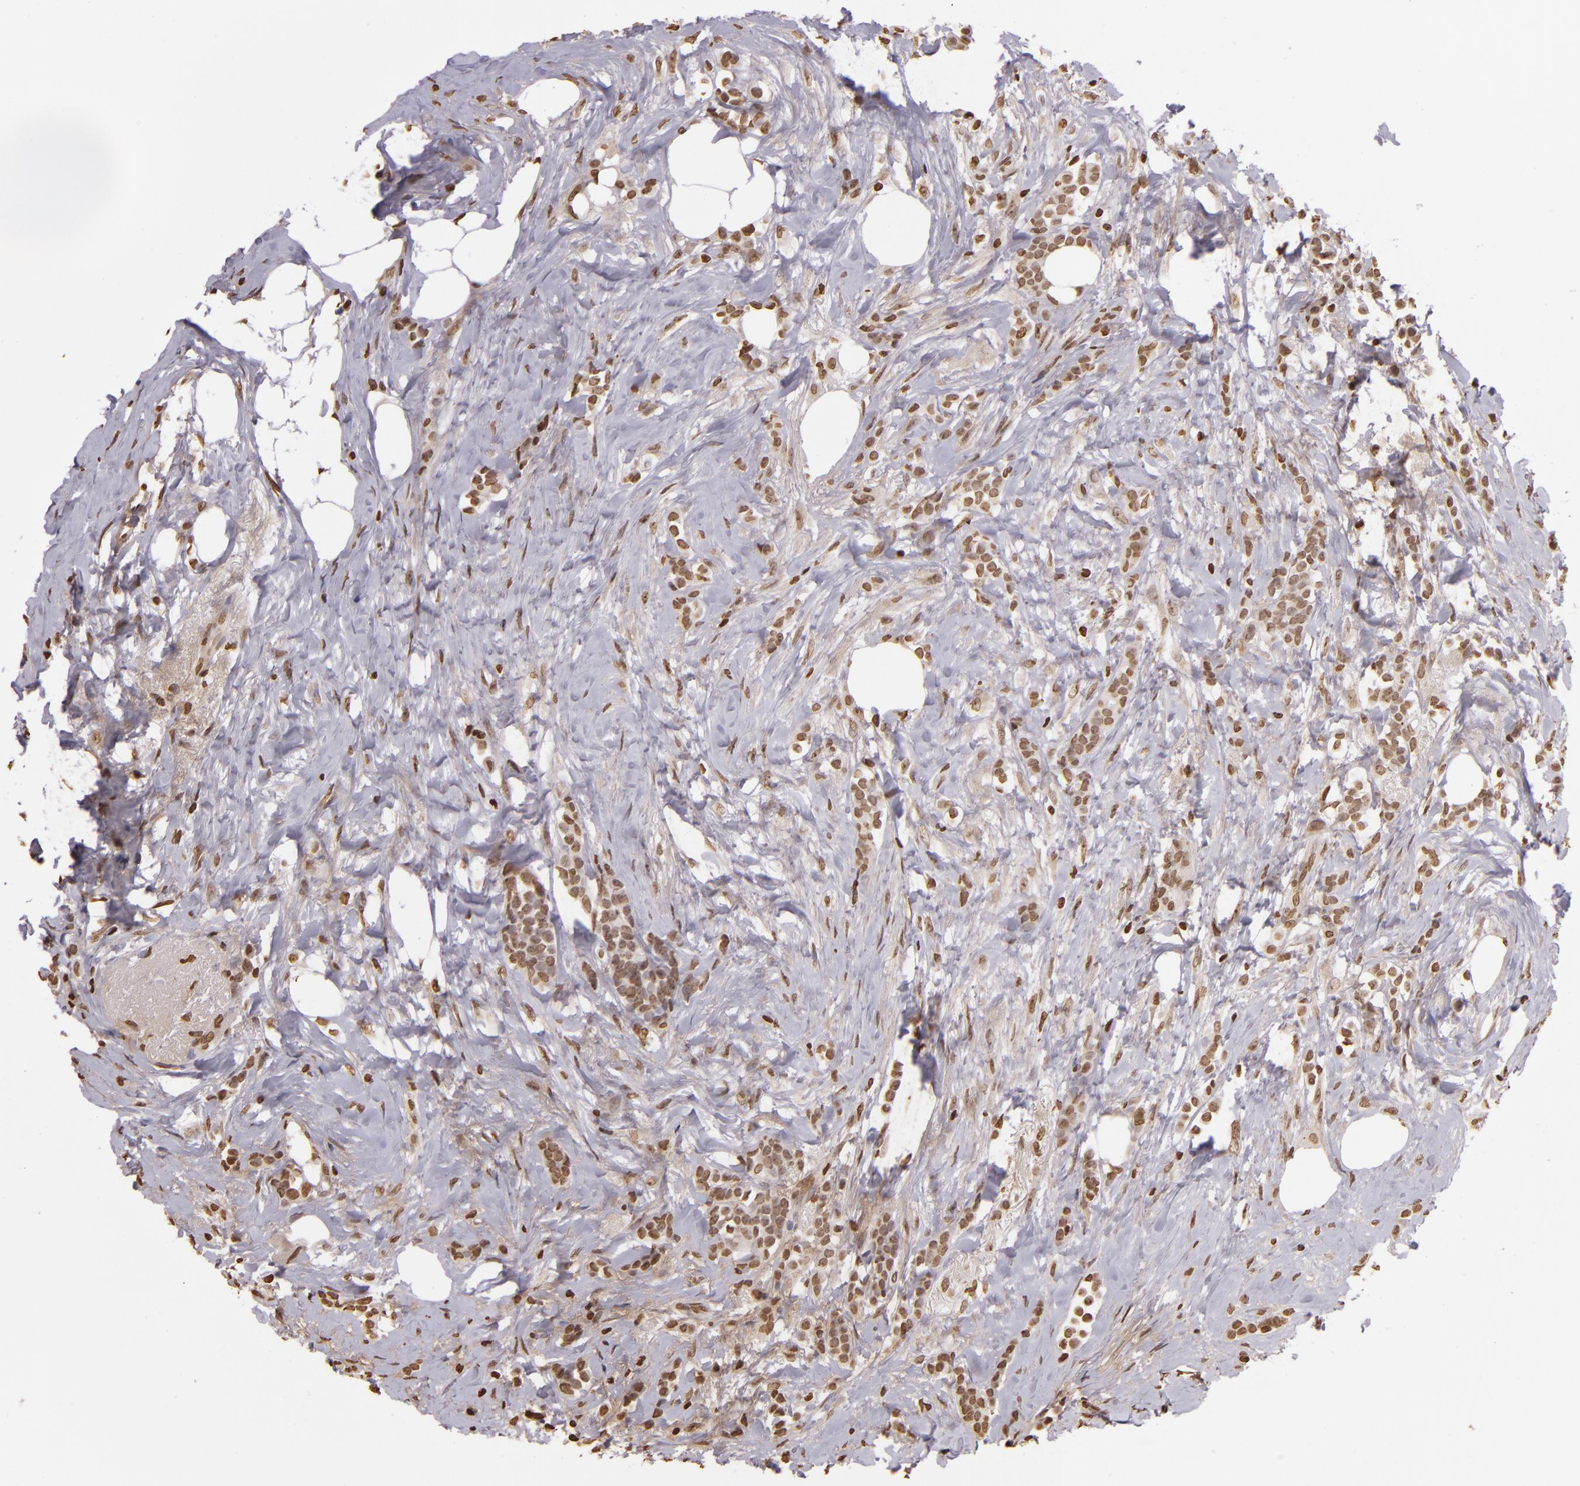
{"staining": {"intensity": "moderate", "quantity": ">75%", "location": "nuclear"}, "tissue": "breast cancer", "cell_type": "Tumor cells", "image_type": "cancer", "snomed": [{"axis": "morphology", "description": "Lobular carcinoma"}, {"axis": "topography", "description": "Breast"}], "caption": "Tumor cells demonstrate moderate nuclear positivity in about >75% of cells in breast lobular carcinoma.", "gene": "THRB", "patient": {"sex": "female", "age": 56}}